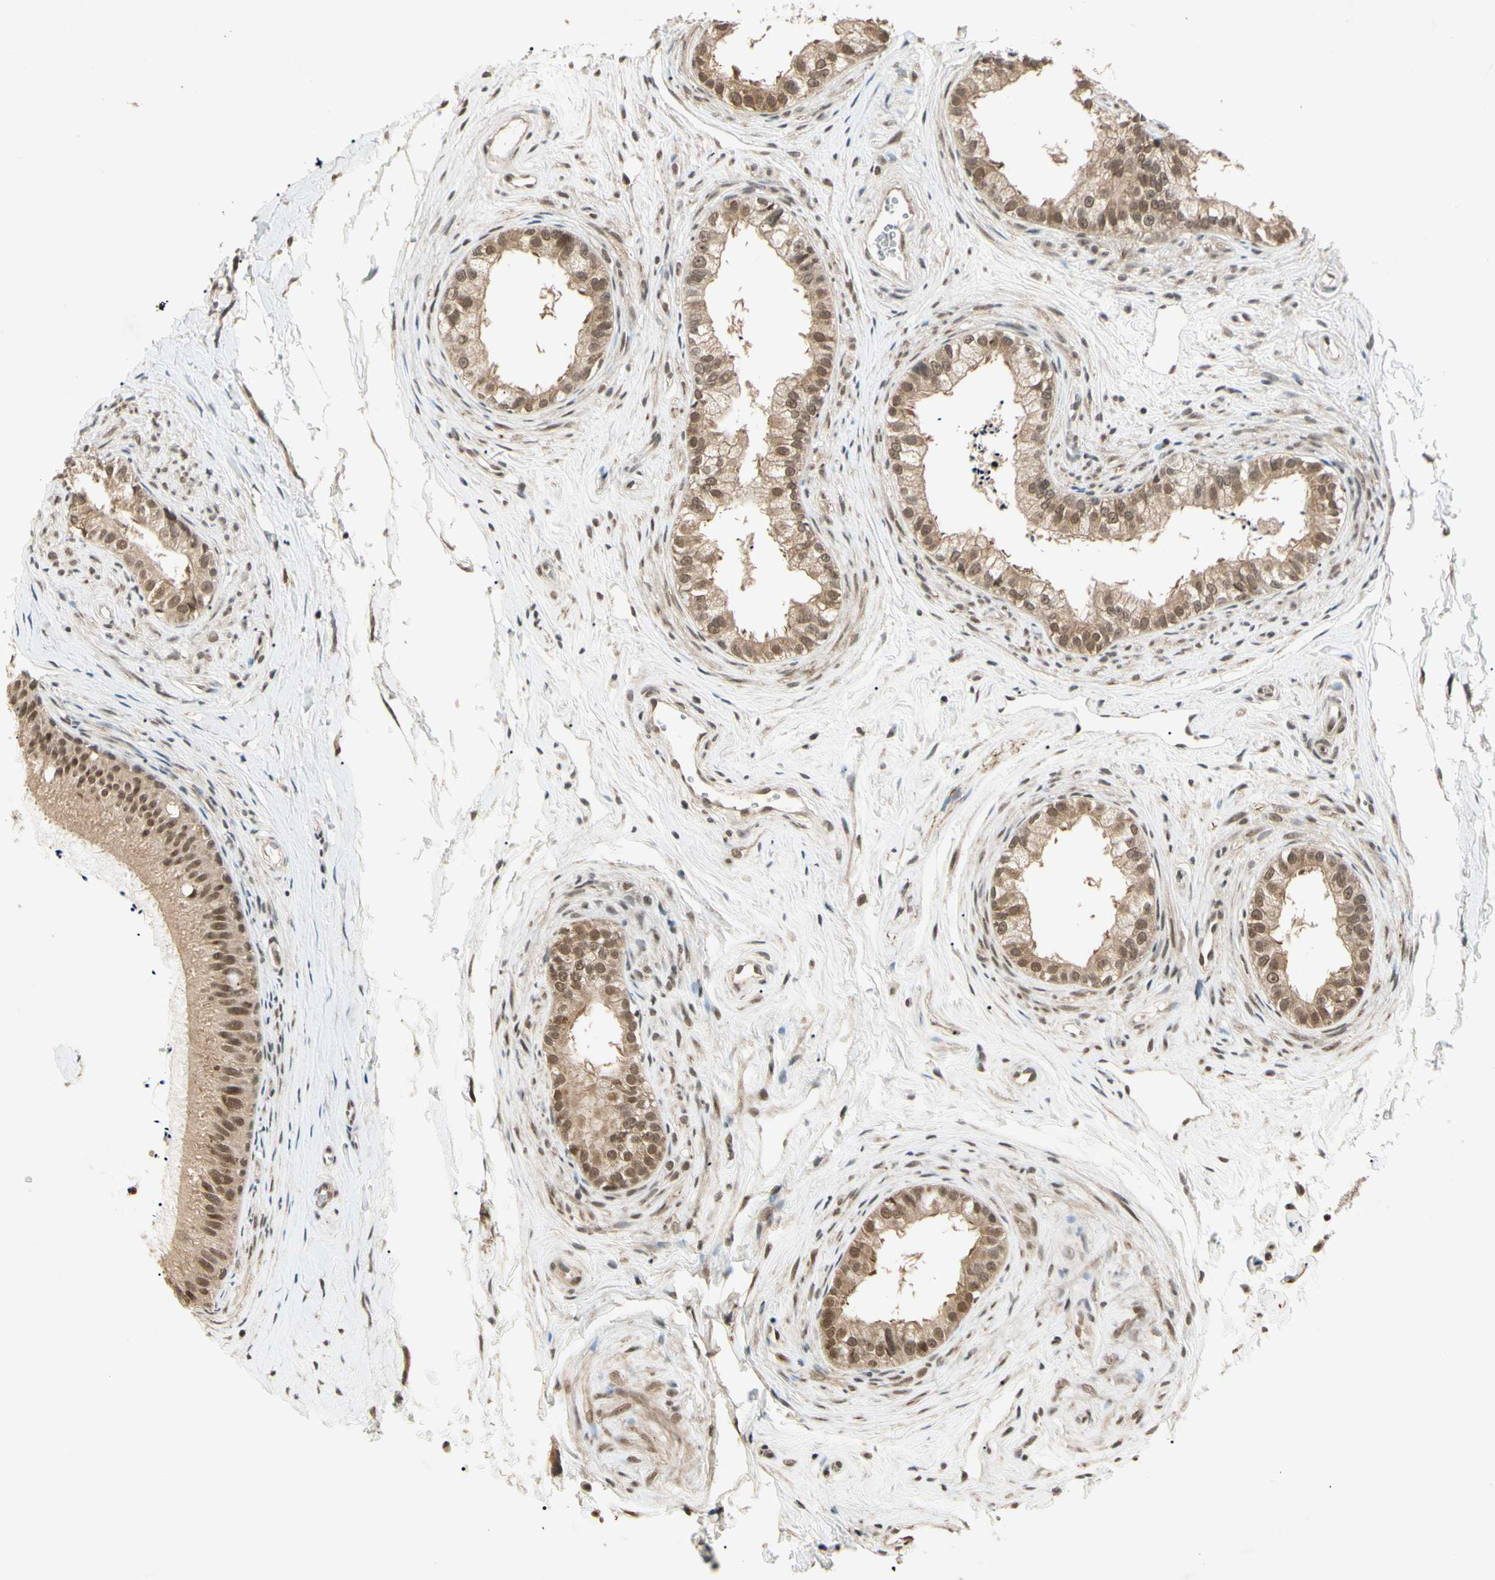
{"staining": {"intensity": "moderate", "quantity": ">75%", "location": "cytoplasmic/membranous,nuclear"}, "tissue": "epididymis", "cell_type": "Glandular cells", "image_type": "normal", "snomed": [{"axis": "morphology", "description": "Normal tissue, NOS"}, {"axis": "topography", "description": "Epididymis"}], "caption": "The photomicrograph displays staining of normal epididymis, revealing moderate cytoplasmic/membranous,nuclear protein positivity (brown color) within glandular cells.", "gene": "ZSCAN12", "patient": {"sex": "male", "age": 56}}